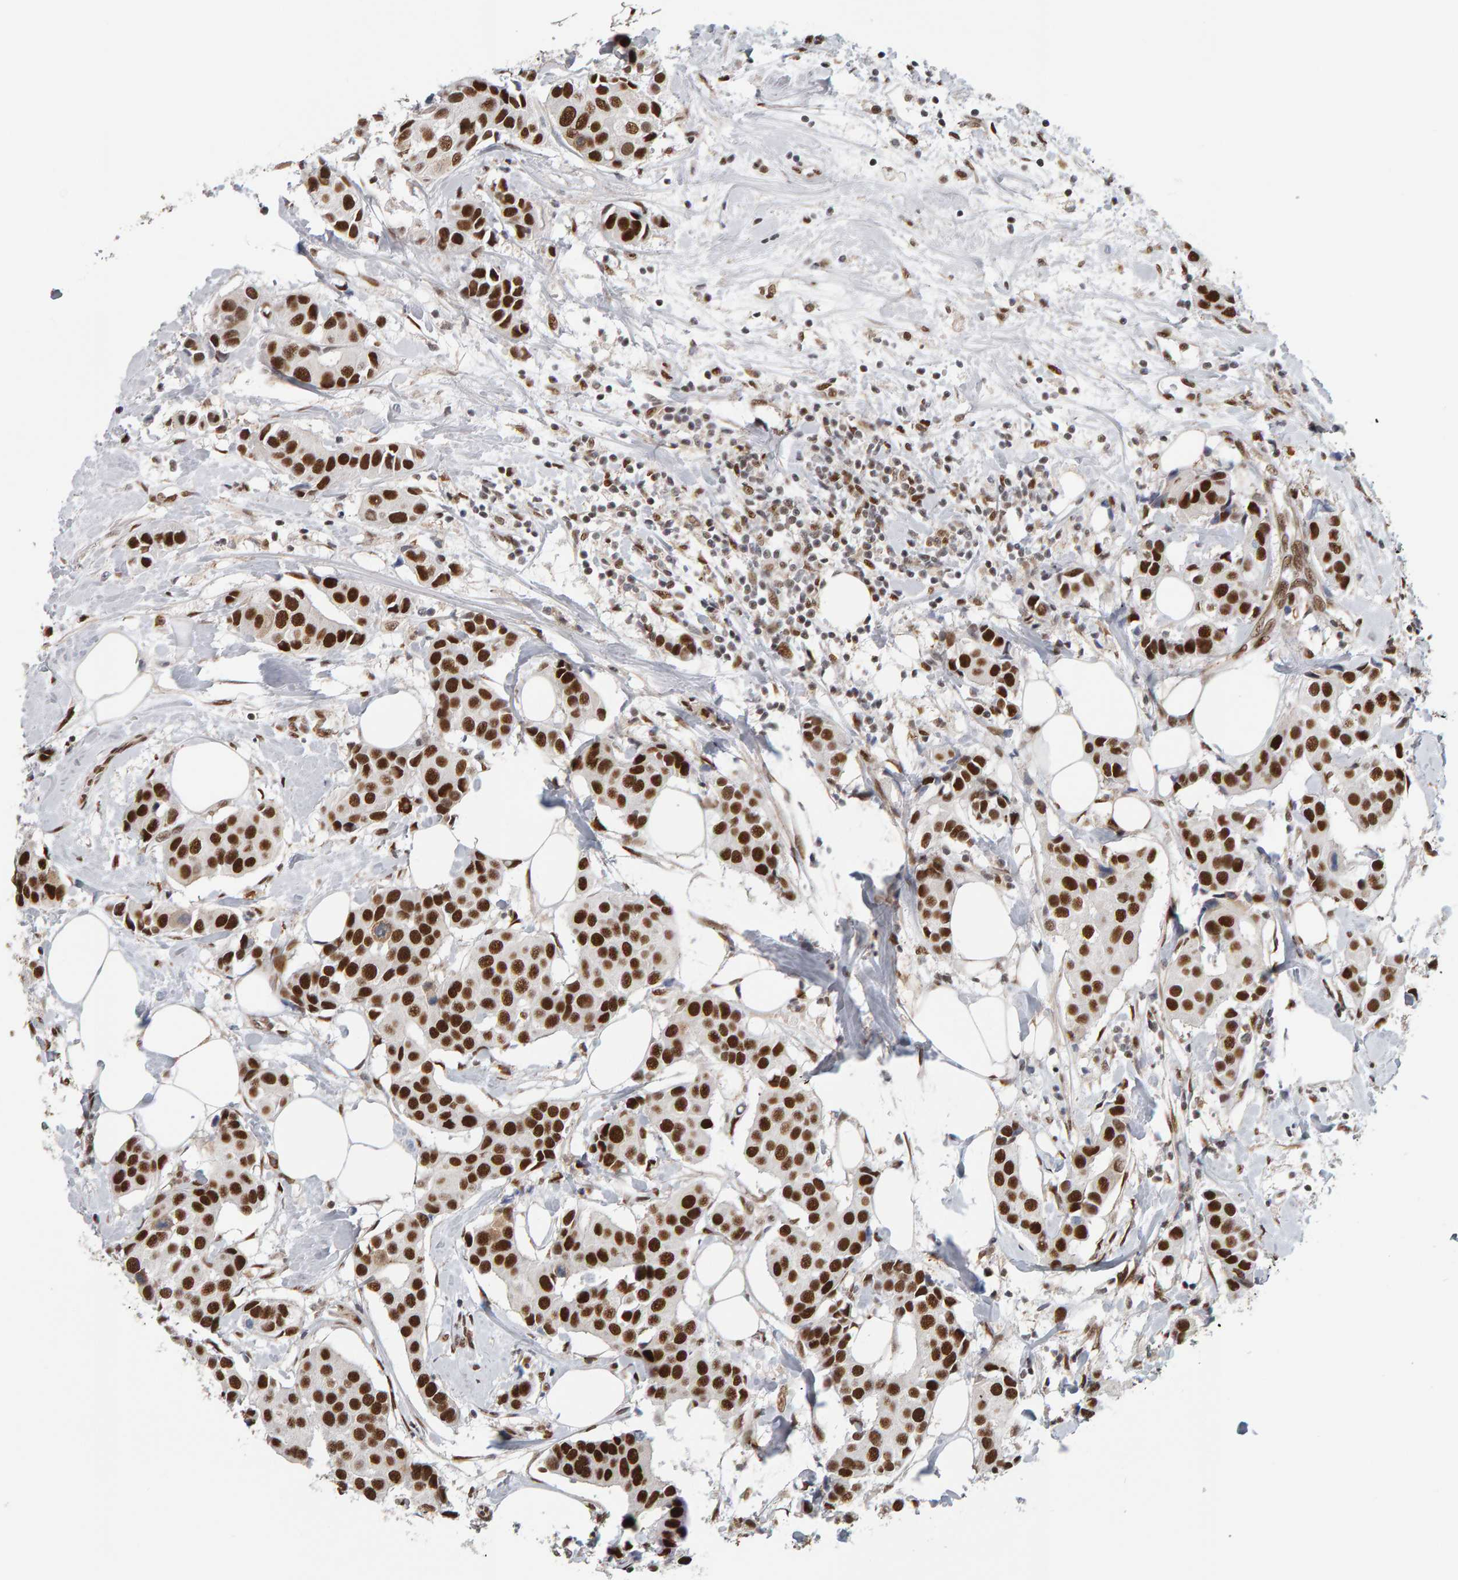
{"staining": {"intensity": "strong", "quantity": ">75%", "location": "nuclear"}, "tissue": "breast cancer", "cell_type": "Tumor cells", "image_type": "cancer", "snomed": [{"axis": "morphology", "description": "Normal tissue, NOS"}, {"axis": "morphology", "description": "Duct carcinoma"}, {"axis": "topography", "description": "Breast"}], "caption": "Breast cancer (infiltrating ductal carcinoma) tissue reveals strong nuclear expression in about >75% of tumor cells, visualized by immunohistochemistry.", "gene": "ATF7IP", "patient": {"sex": "female", "age": 39}}